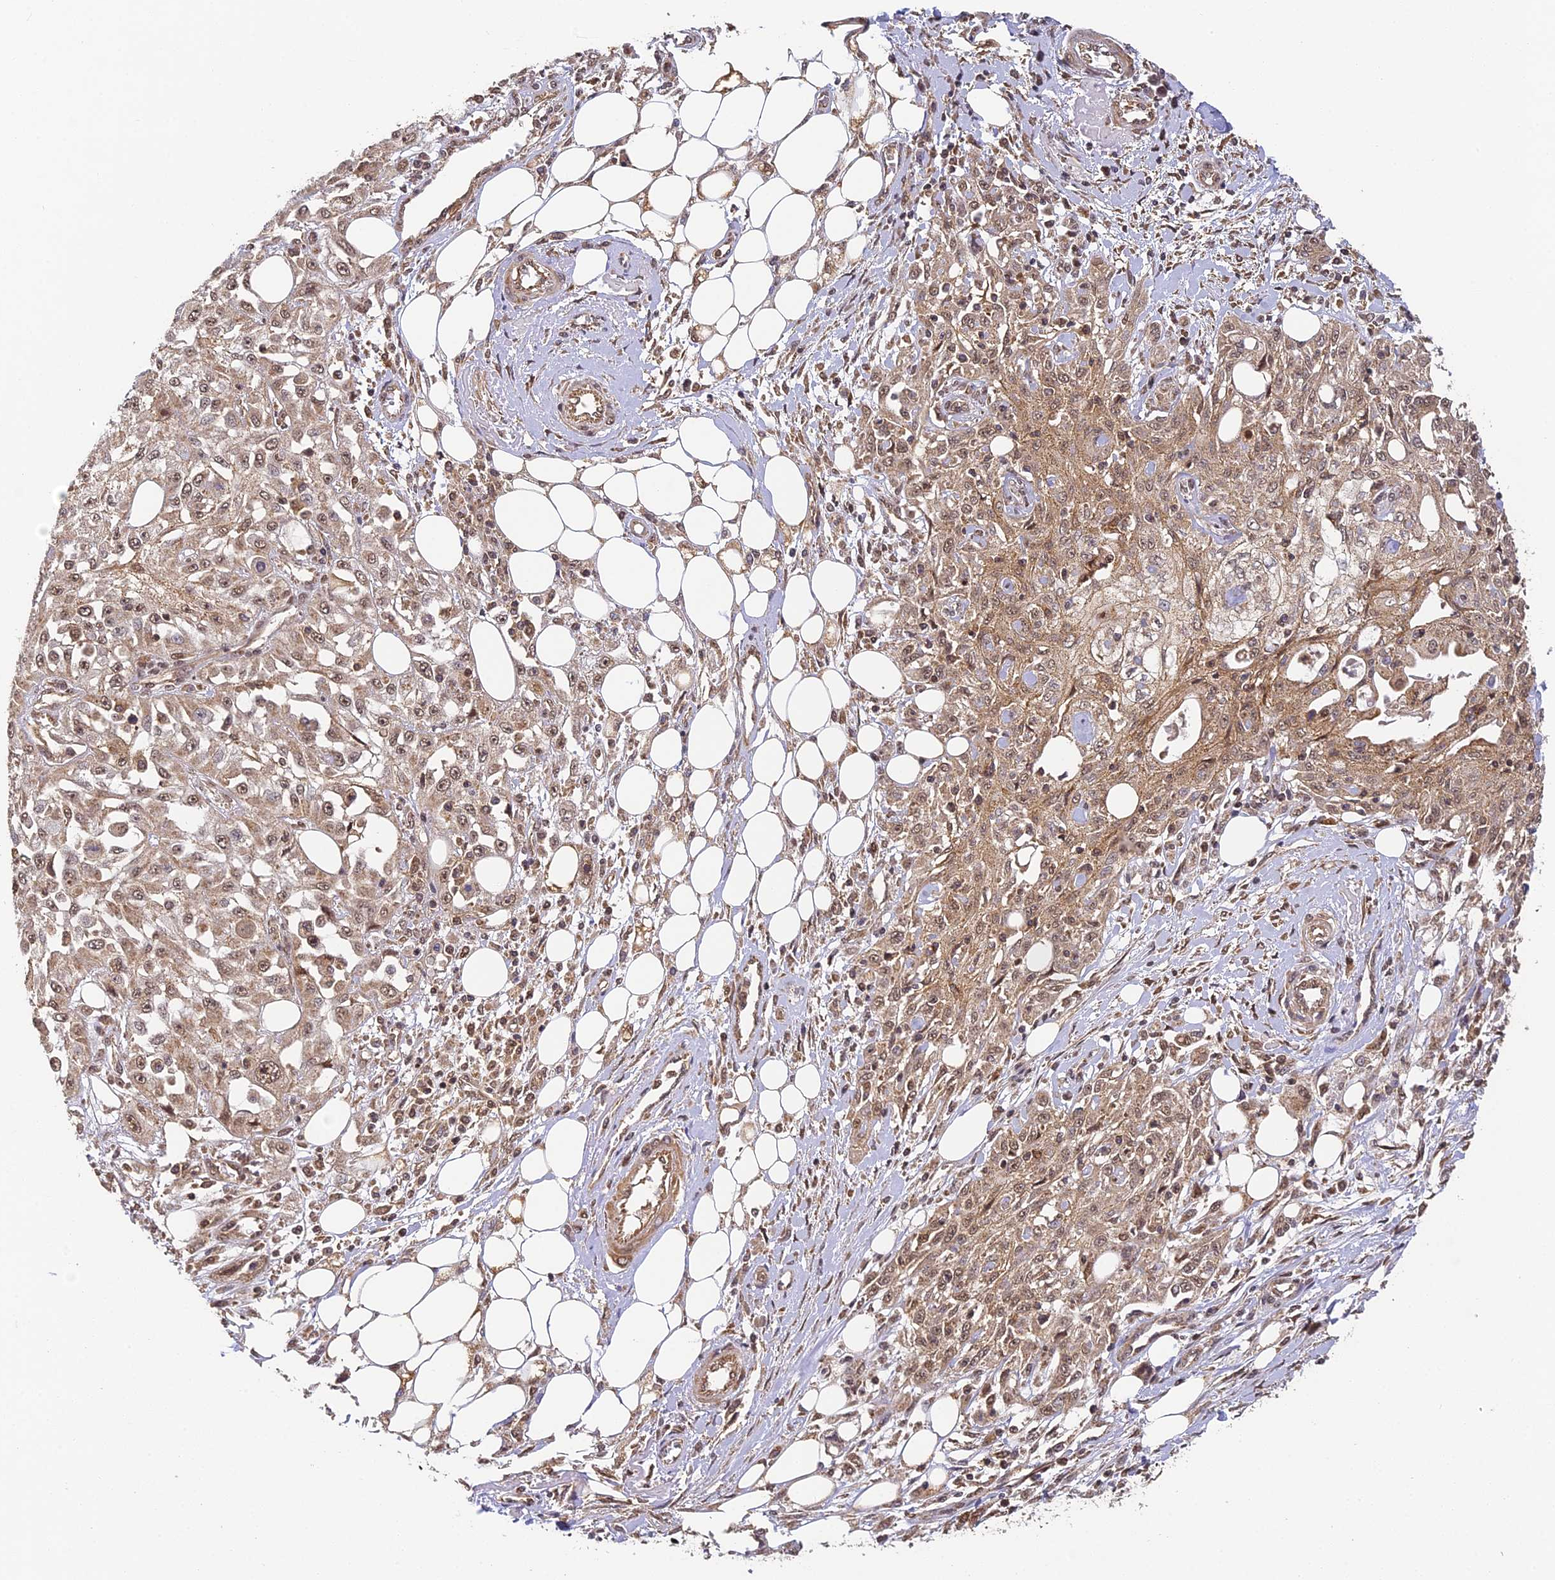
{"staining": {"intensity": "weak", "quantity": ">75%", "location": "cytoplasmic/membranous,nuclear"}, "tissue": "skin cancer", "cell_type": "Tumor cells", "image_type": "cancer", "snomed": [{"axis": "morphology", "description": "Squamous cell carcinoma, NOS"}, {"axis": "morphology", "description": "Squamous cell carcinoma, metastatic, NOS"}, {"axis": "topography", "description": "Skin"}, {"axis": "topography", "description": "Lymph node"}], "caption": "Skin cancer stained for a protein (brown) exhibits weak cytoplasmic/membranous and nuclear positive staining in approximately >75% of tumor cells.", "gene": "ZNF443", "patient": {"sex": "male", "age": 75}}